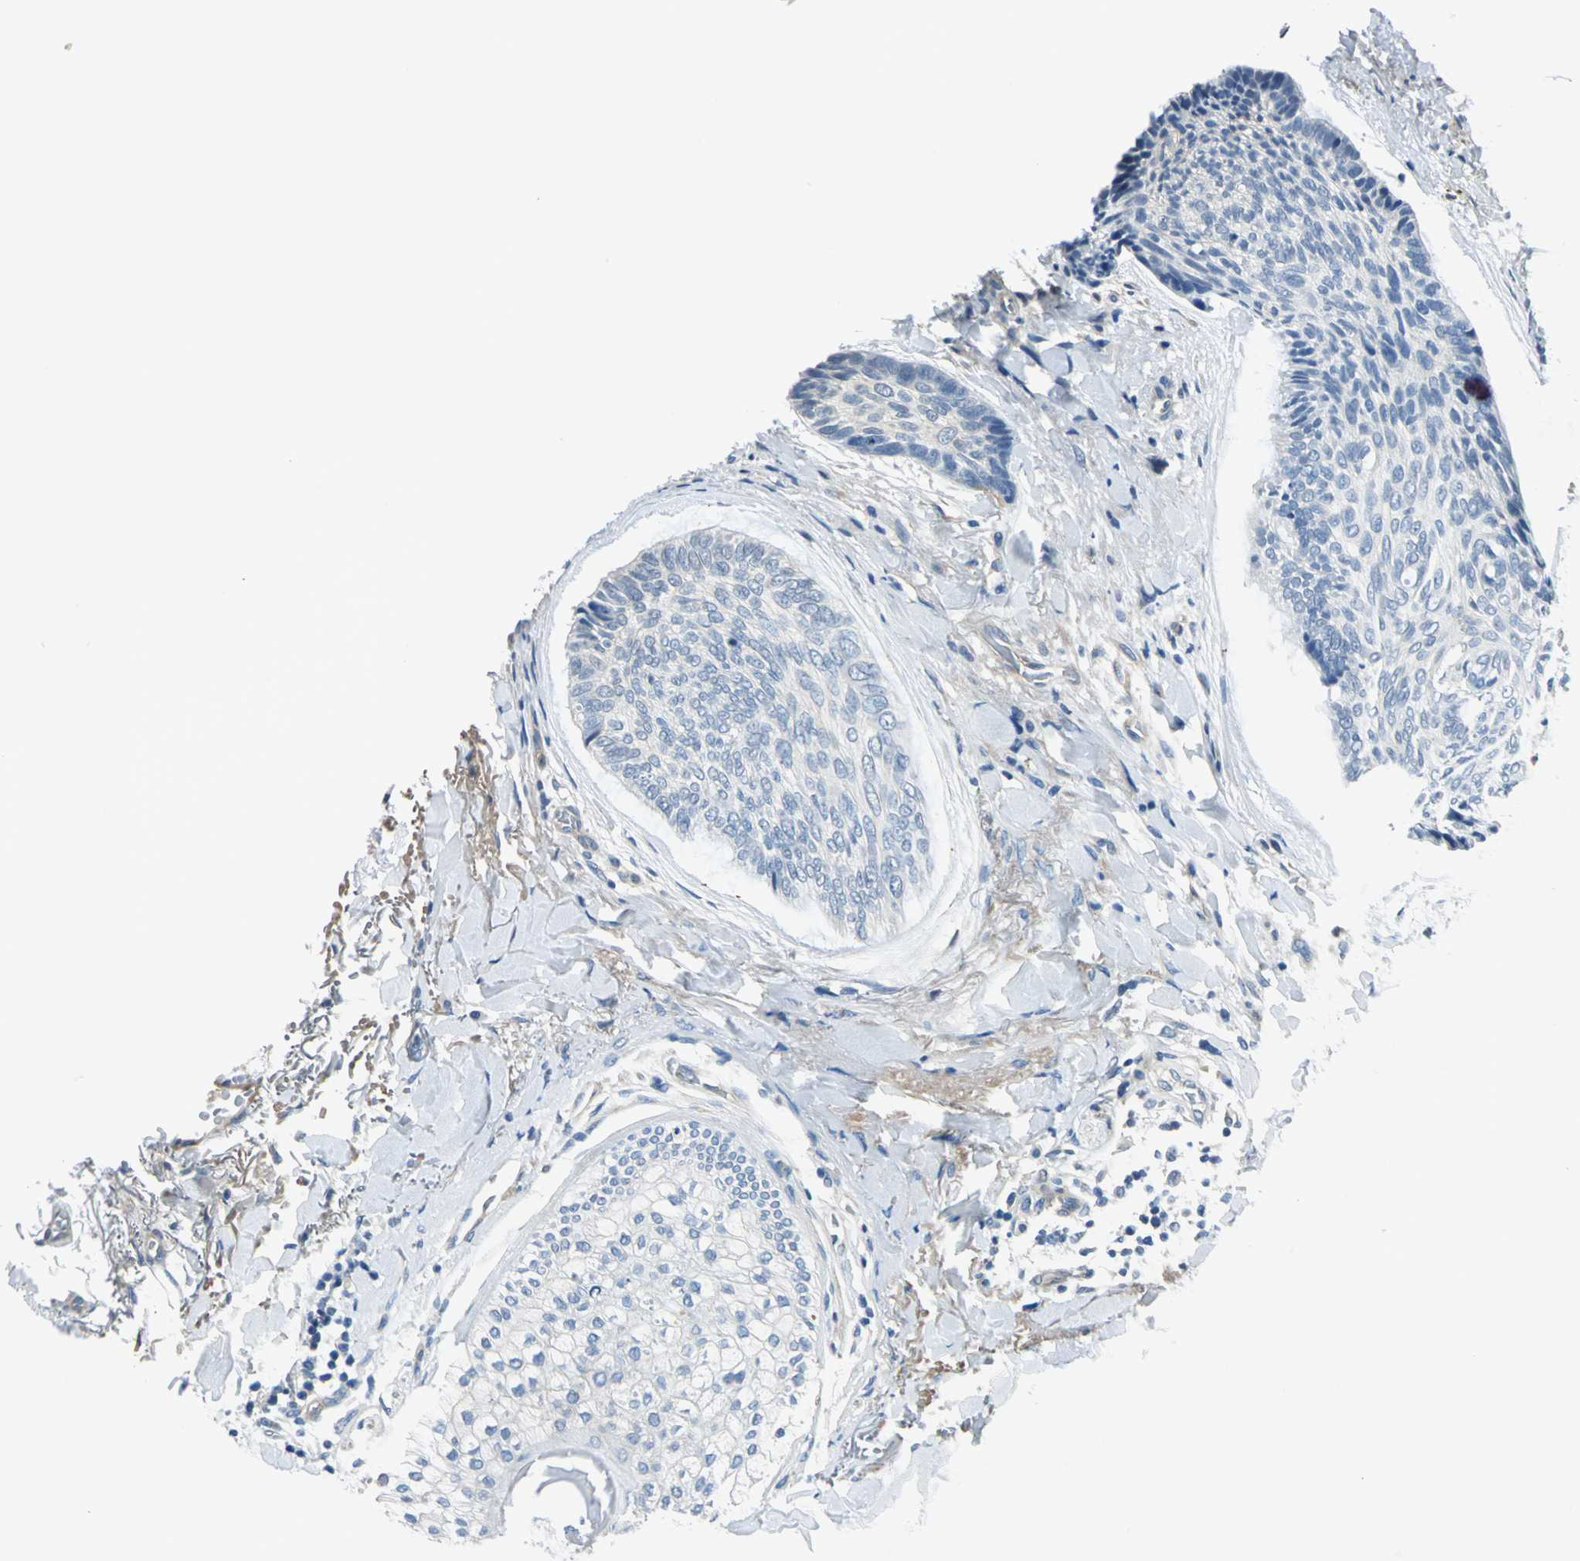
{"staining": {"intensity": "negative", "quantity": "none", "location": "none"}, "tissue": "skin cancer", "cell_type": "Tumor cells", "image_type": "cancer", "snomed": [{"axis": "morphology", "description": "Normal tissue, NOS"}, {"axis": "morphology", "description": "Basal cell carcinoma"}, {"axis": "topography", "description": "Skin"}], "caption": "This is an immunohistochemistry histopathology image of skin basal cell carcinoma. There is no positivity in tumor cells.", "gene": "CDC42EP1", "patient": {"sex": "female", "age": 71}}